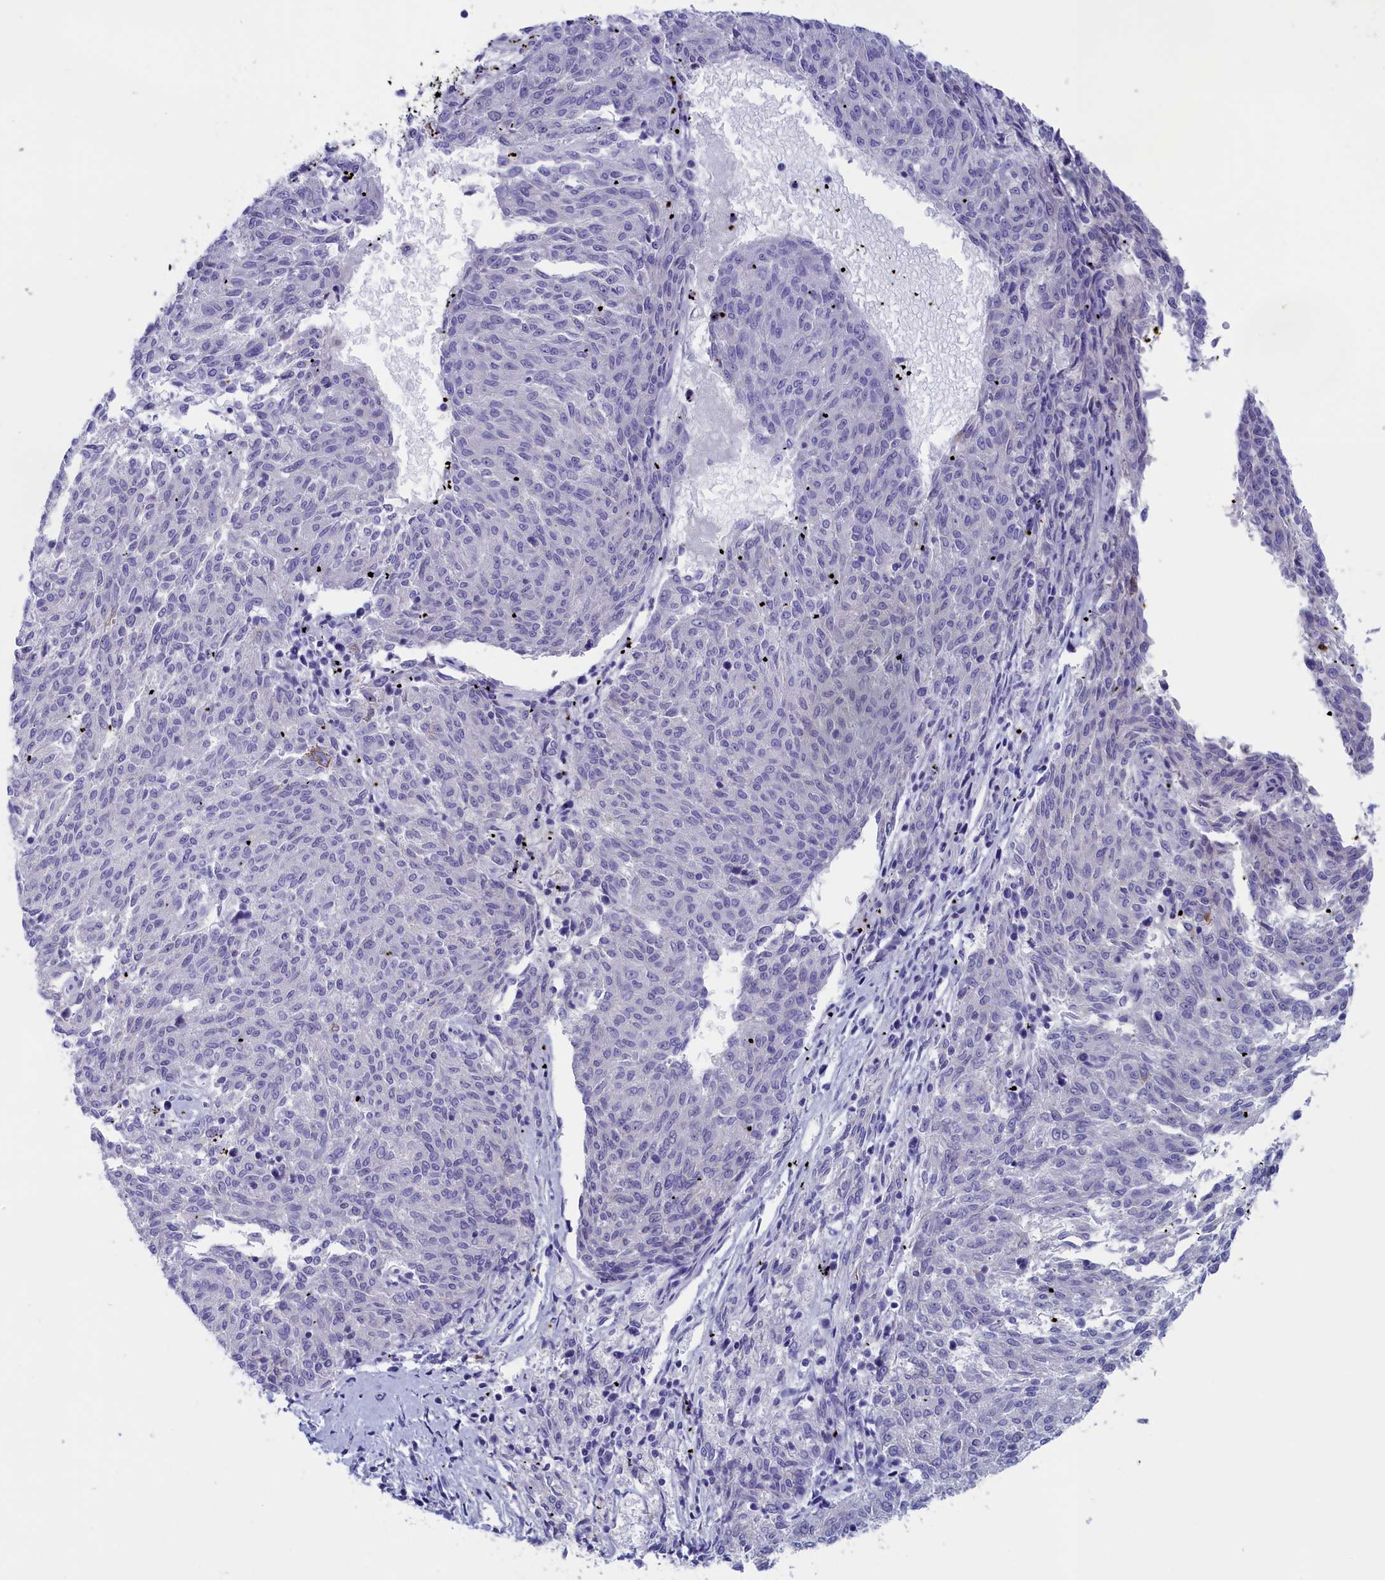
{"staining": {"intensity": "negative", "quantity": "none", "location": "none"}, "tissue": "melanoma", "cell_type": "Tumor cells", "image_type": "cancer", "snomed": [{"axis": "morphology", "description": "Malignant melanoma, NOS"}, {"axis": "topography", "description": "Skin"}], "caption": "An immunohistochemistry photomicrograph of melanoma is shown. There is no staining in tumor cells of melanoma.", "gene": "ANKRD2", "patient": {"sex": "female", "age": 72}}